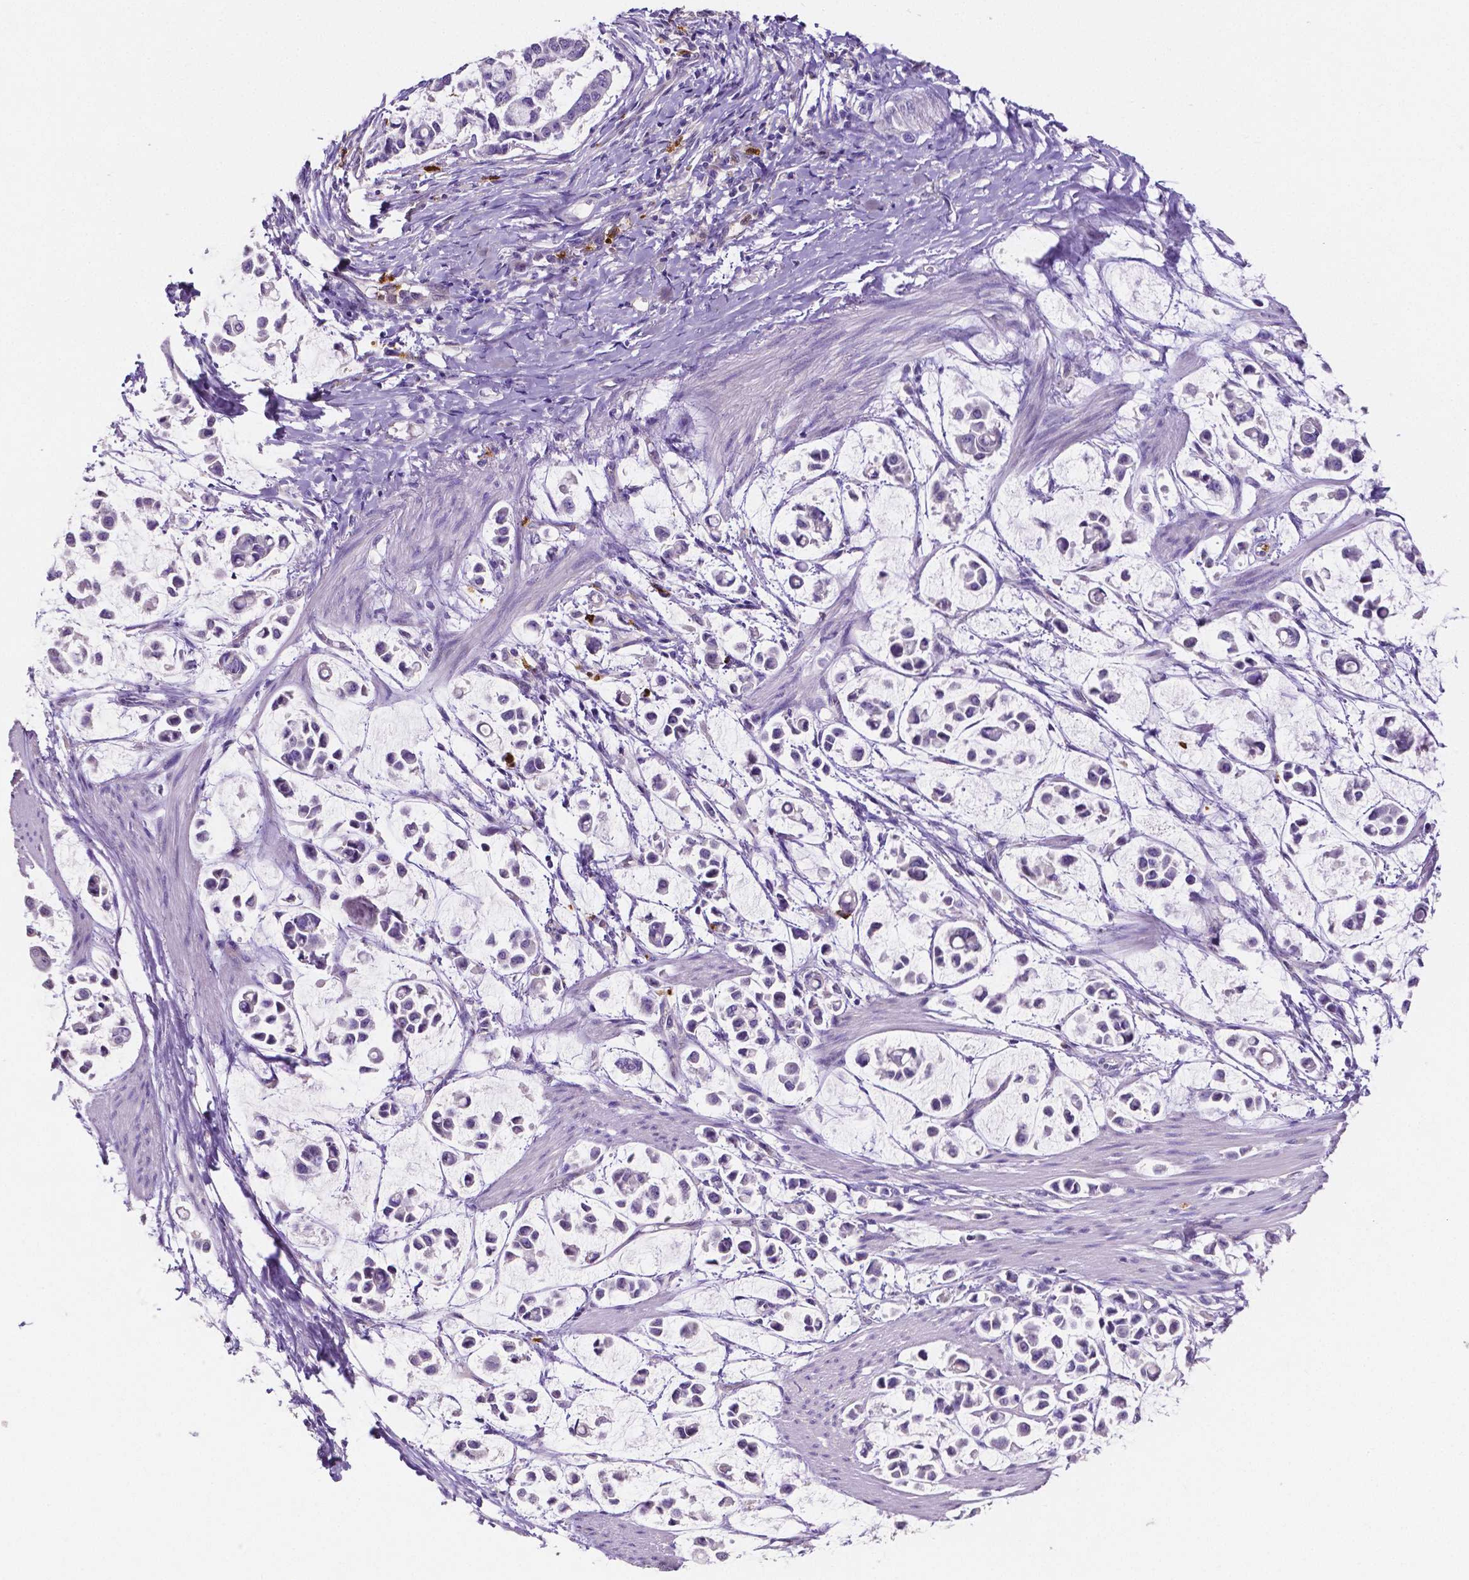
{"staining": {"intensity": "negative", "quantity": "none", "location": "none"}, "tissue": "stomach cancer", "cell_type": "Tumor cells", "image_type": "cancer", "snomed": [{"axis": "morphology", "description": "Adenocarcinoma, NOS"}, {"axis": "topography", "description": "Stomach"}], "caption": "Stomach adenocarcinoma stained for a protein using immunohistochemistry (IHC) exhibits no expression tumor cells.", "gene": "MMP9", "patient": {"sex": "male", "age": 82}}